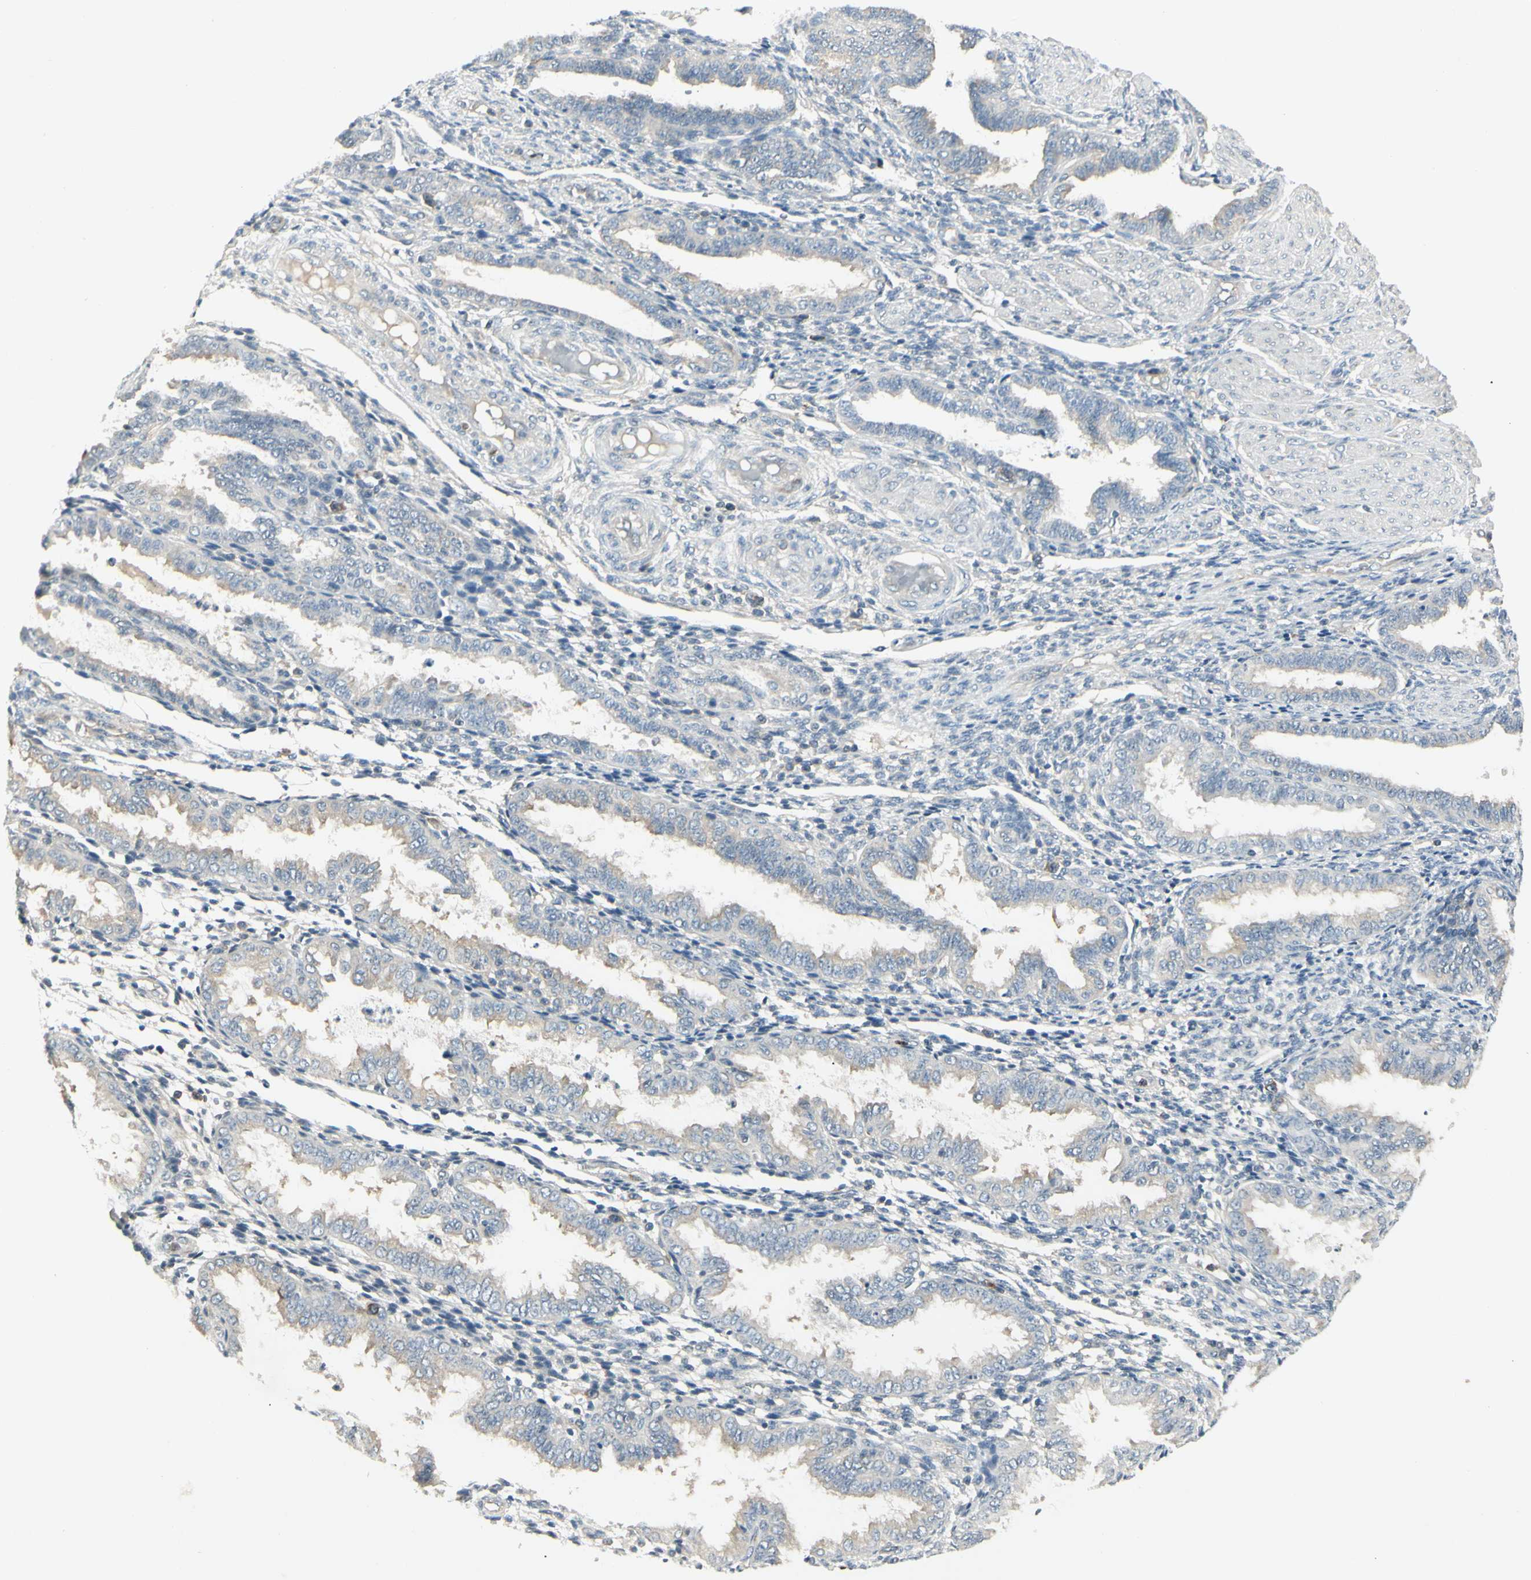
{"staining": {"intensity": "negative", "quantity": "none", "location": "none"}, "tissue": "endometrium", "cell_type": "Cells in endometrial stroma", "image_type": "normal", "snomed": [{"axis": "morphology", "description": "Normal tissue, NOS"}, {"axis": "topography", "description": "Endometrium"}], "caption": "Immunohistochemical staining of unremarkable endometrium demonstrates no significant expression in cells in endometrial stroma.", "gene": "CCNB2", "patient": {"sex": "female", "age": 33}}